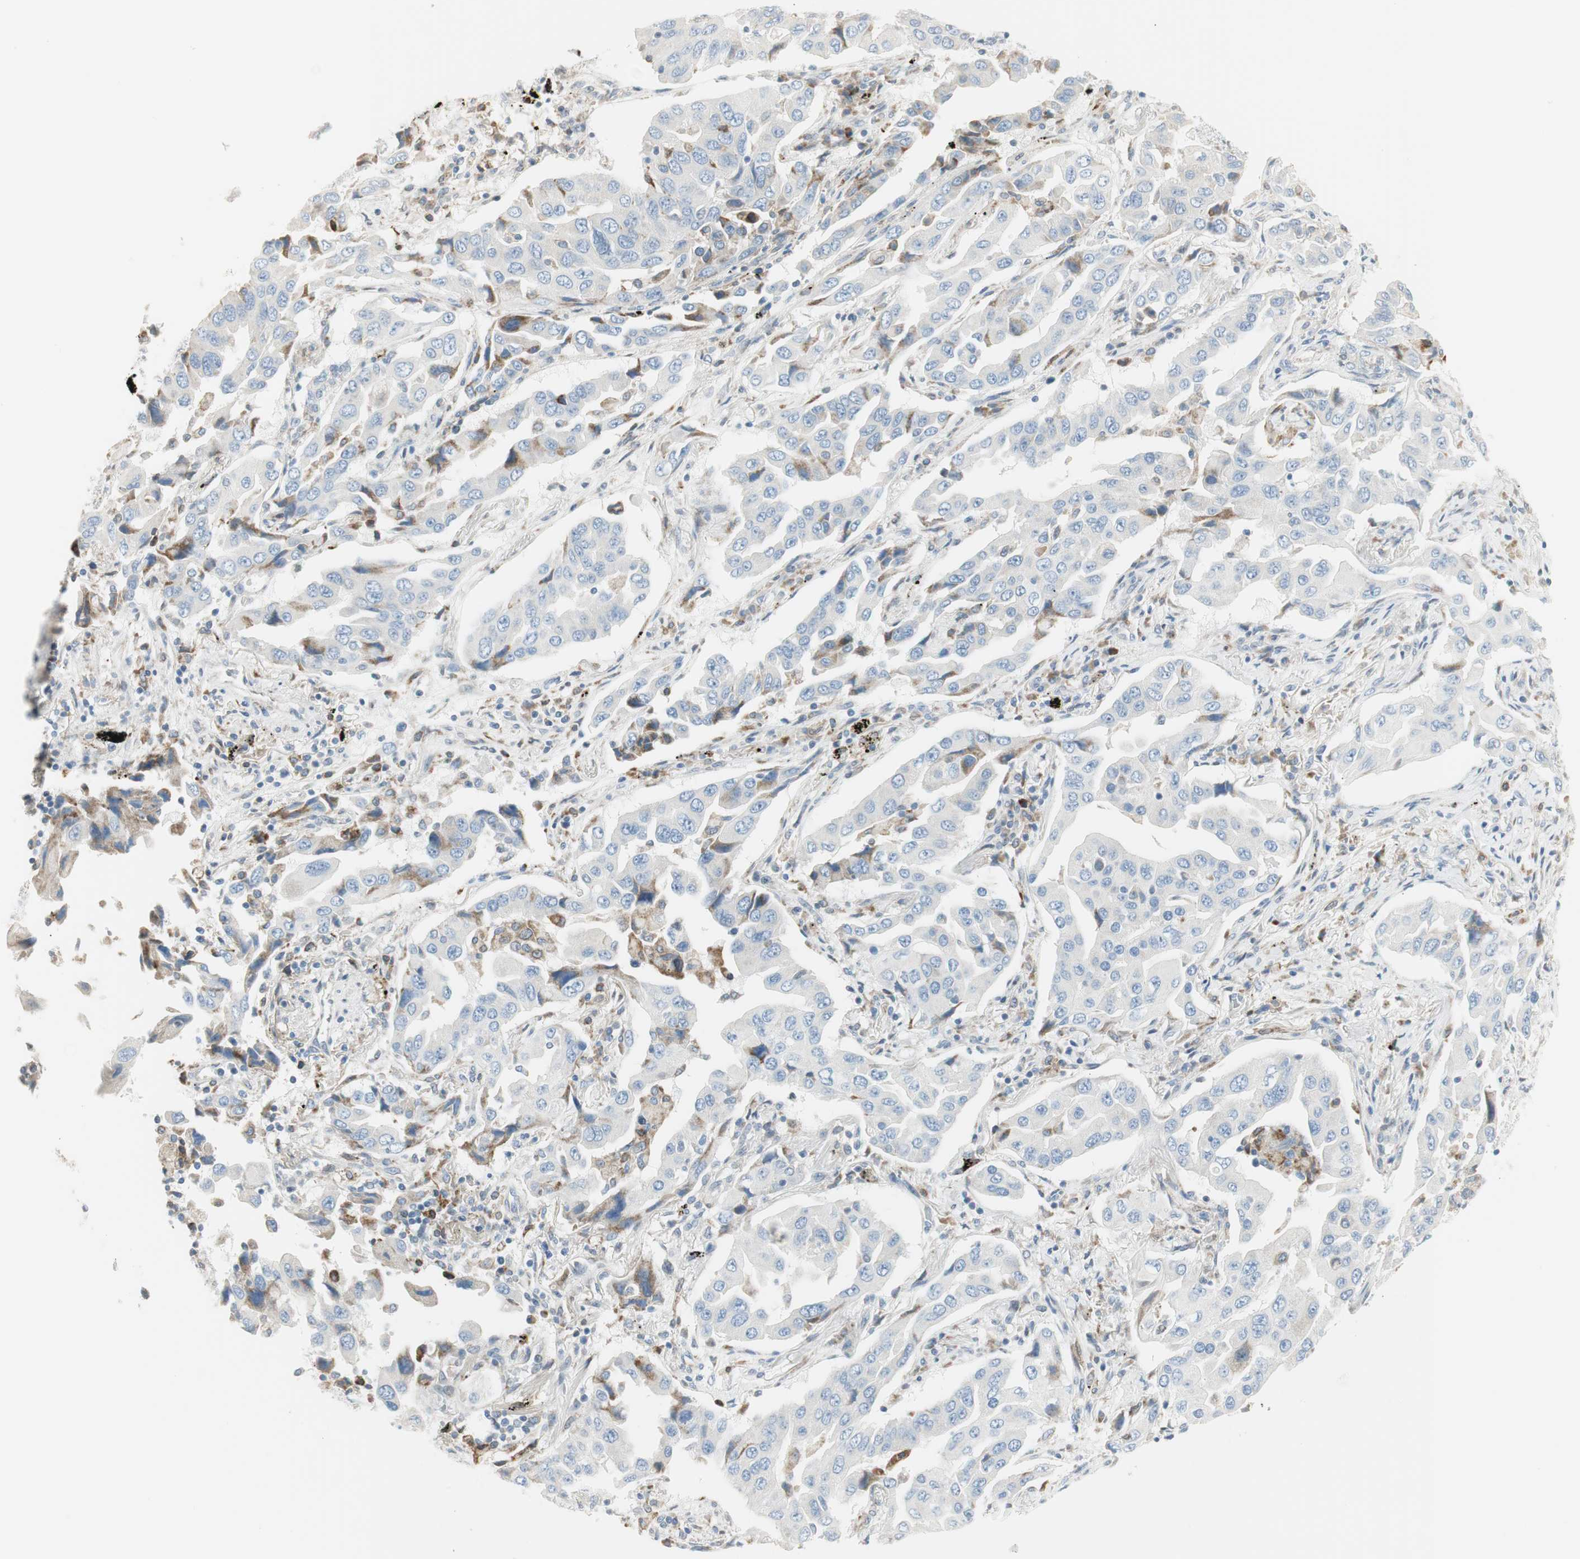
{"staining": {"intensity": "weak", "quantity": "<25%", "location": "cytoplasmic/membranous"}, "tissue": "lung cancer", "cell_type": "Tumor cells", "image_type": "cancer", "snomed": [{"axis": "morphology", "description": "Adenocarcinoma, NOS"}, {"axis": "topography", "description": "Lung"}], "caption": "Image shows no significant protein positivity in tumor cells of lung cancer.", "gene": "TNFSF11", "patient": {"sex": "female", "age": 65}}